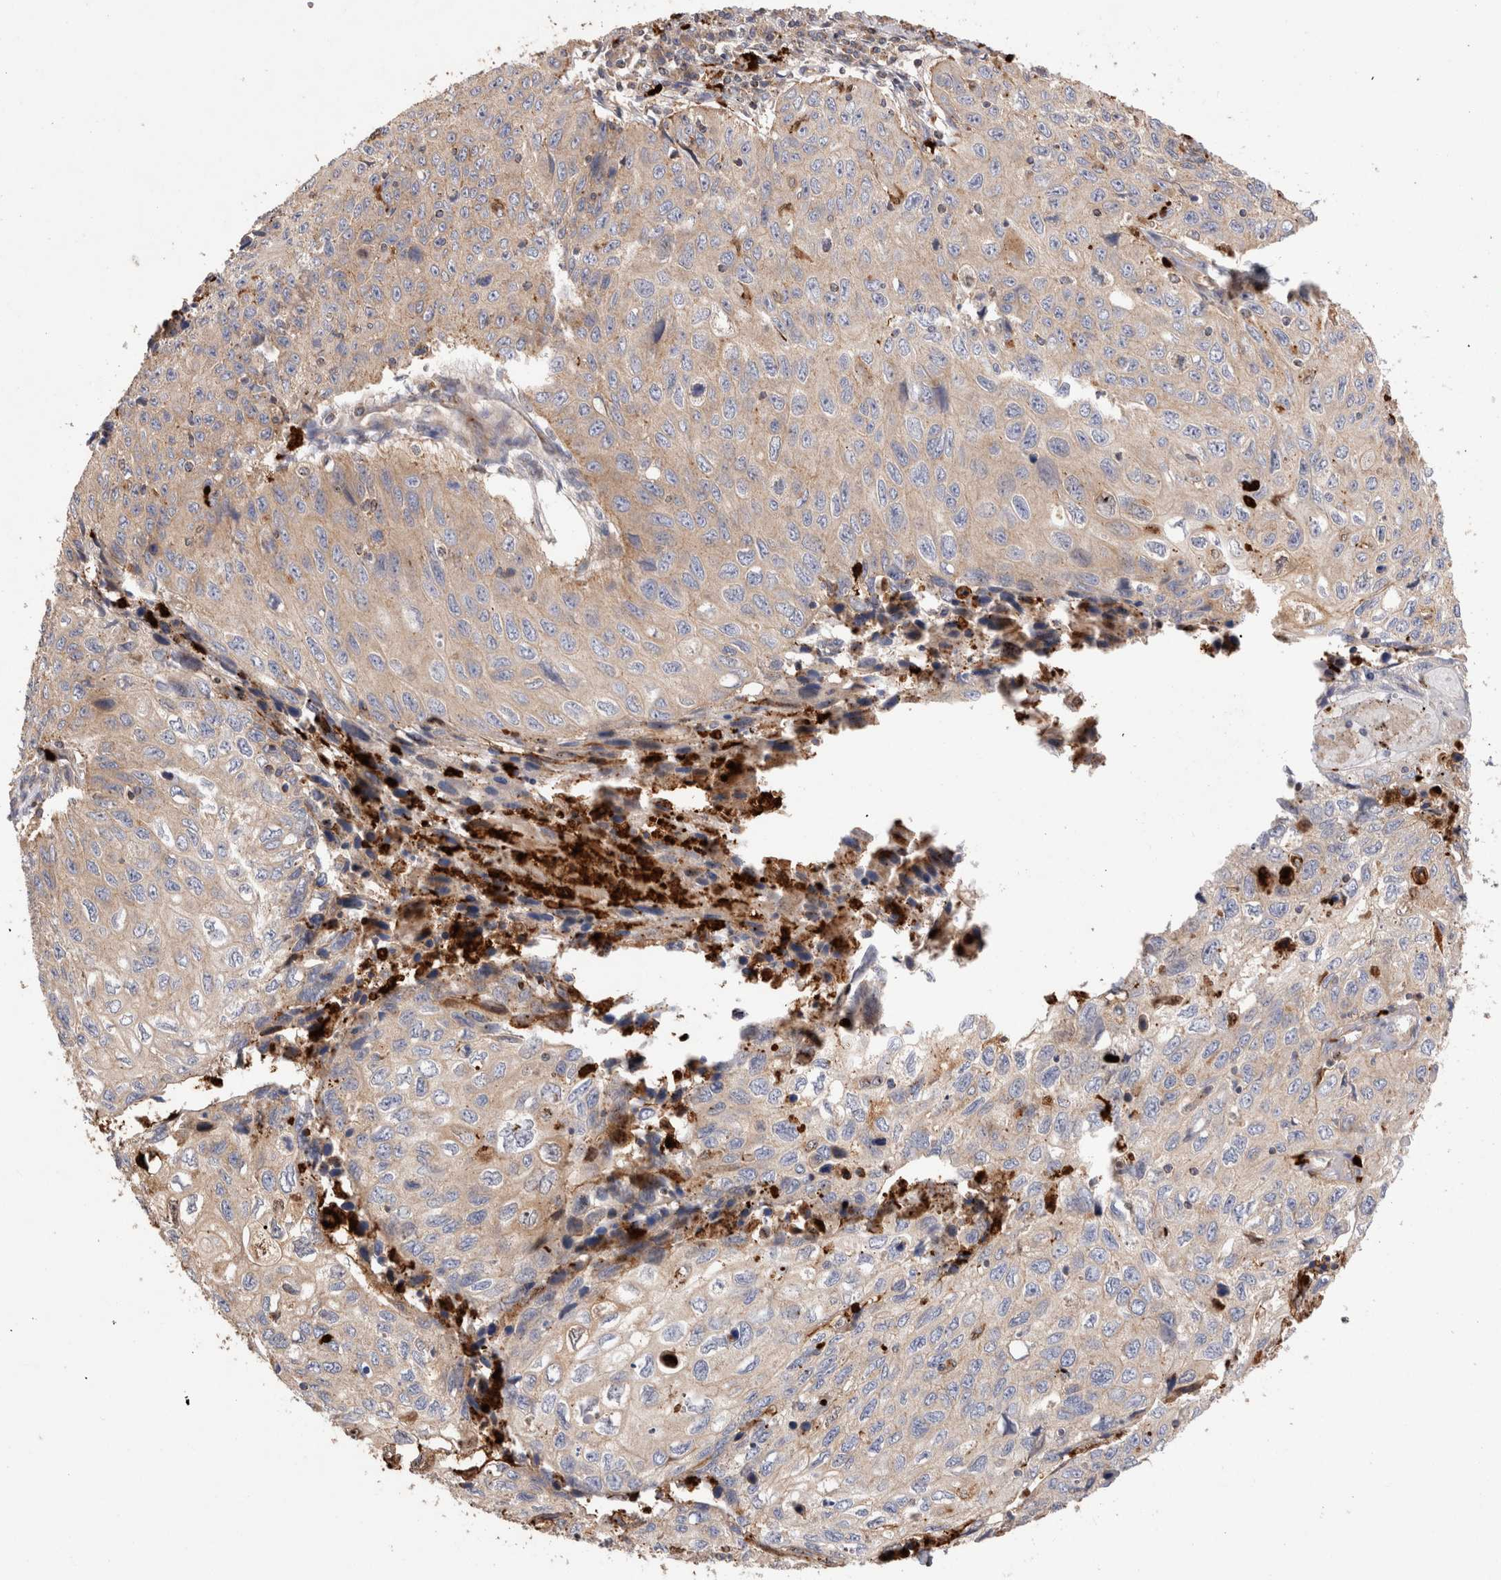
{"staining": {"intensity": "weak", "quantity": ">75%", "location": "cytoplasmic/membranous"}, "tissue": "cervical cancer", "cell_type": "Tumor cells", "image_type": "cancer", "snomed": [{"axis": "morphology", "description": "Squamous cell carcinoma, NOS"}, {"axis": "topography", "description": "Cervix"}], "caption": "About >75% of tumor cells in cervical squamous cell carcinoma reveal weak cytoplasmic/membranous protein staining as visualized by brown immunohistochemical staining.", "gene": "NXT2", "patient": {"sex": "female", "age": 53}}